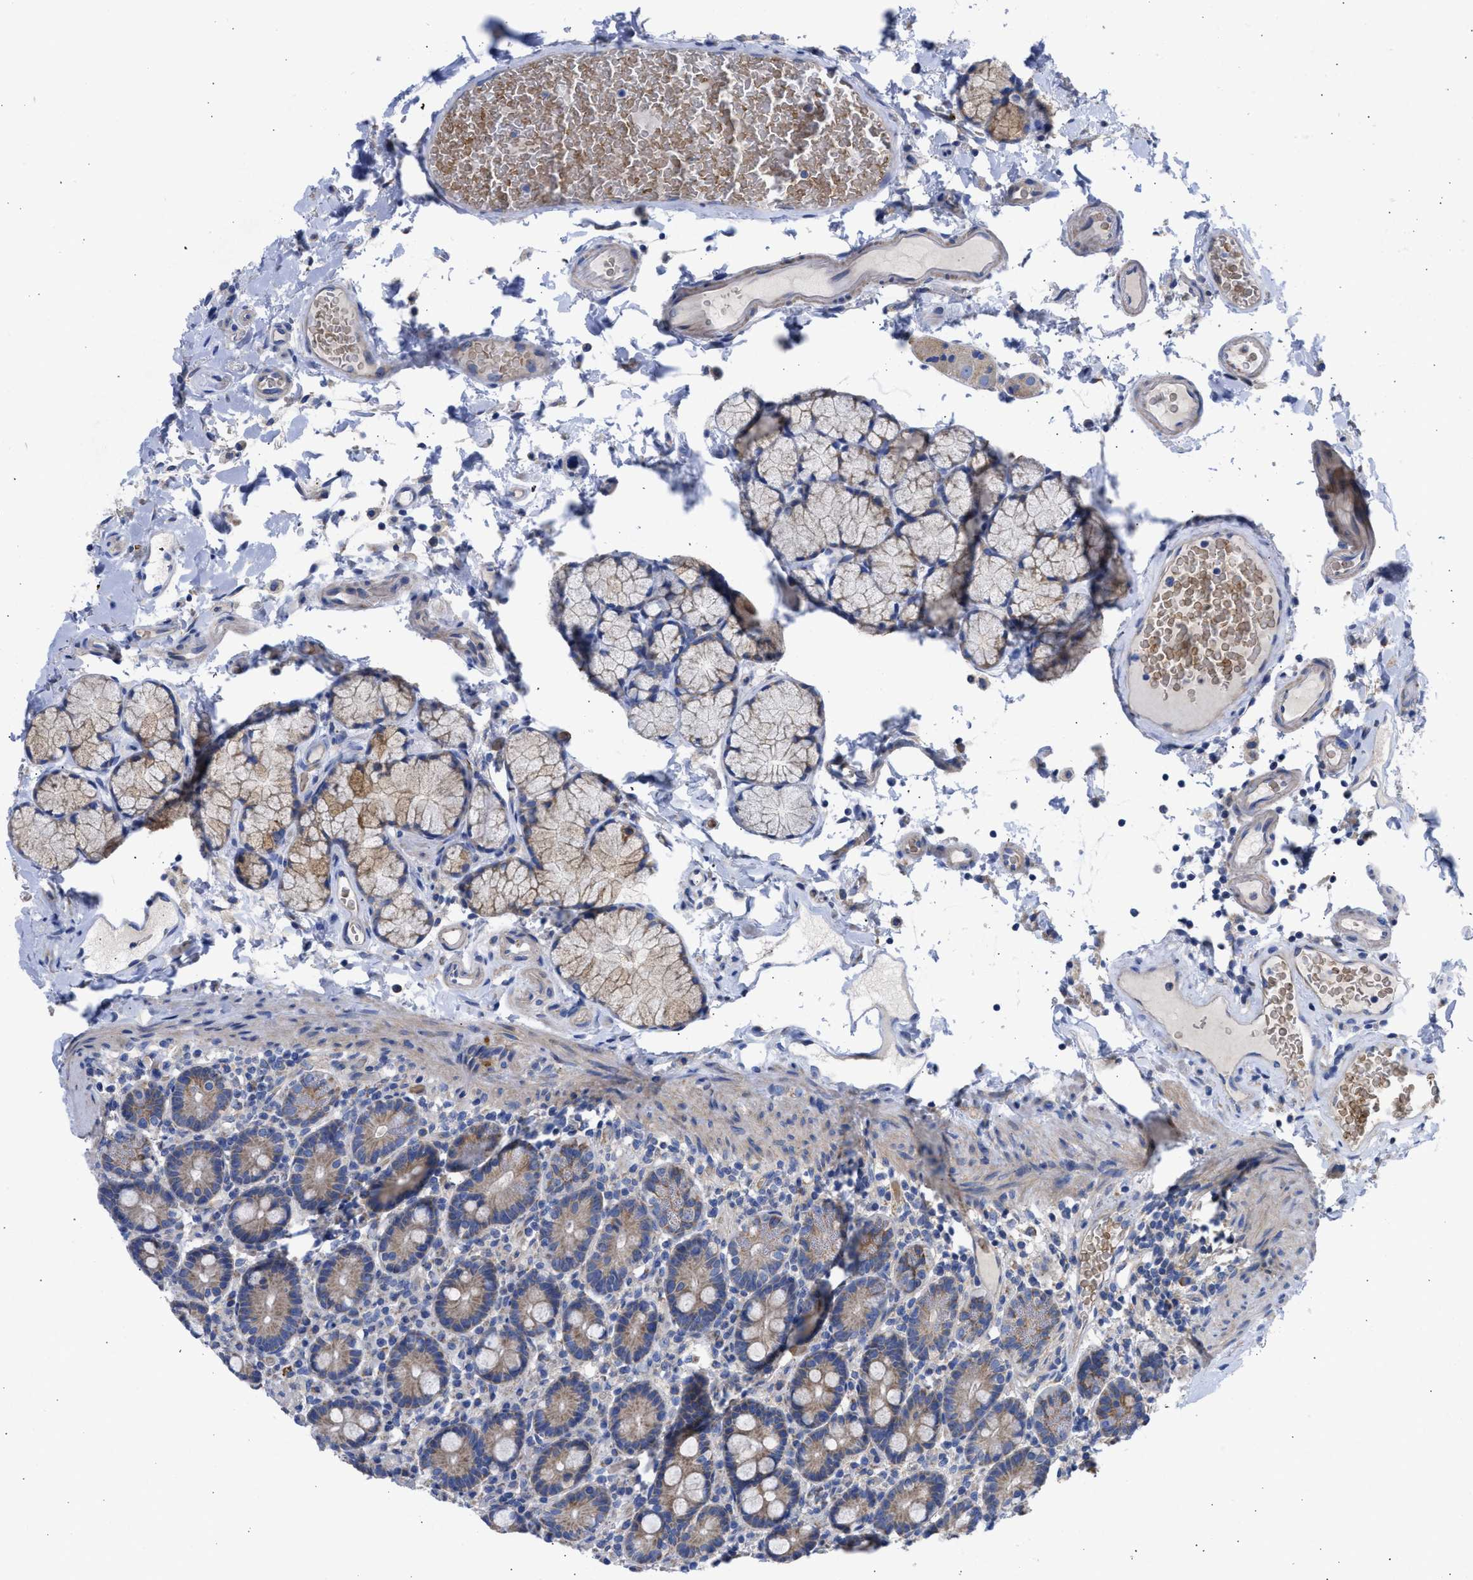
{"staining": {"intensity": "moderate", "quantity": "25%-75%", "location": "cytoplasmic/membranous"}, "tissue": "duodenum", "cell_type": "Glandular cells", "image_type": "normal", "snomed": [{"axis": "morphology", "description": "Normal tissue, NOS"}, {"axis": "topography", "description": "Small intestine, NOS"}], "caption": "Brown immunohistochemical staining in unremarkable human duodenum shows moderate cytoplasmic/membranous staining in about 25%-75% of glandular cells. Immunohistochemistry (ihc) stains the protein in brown and the nuclei are stained blue.", "gene": "BTG3", "patient": {"sex": "female", "age": 71}}